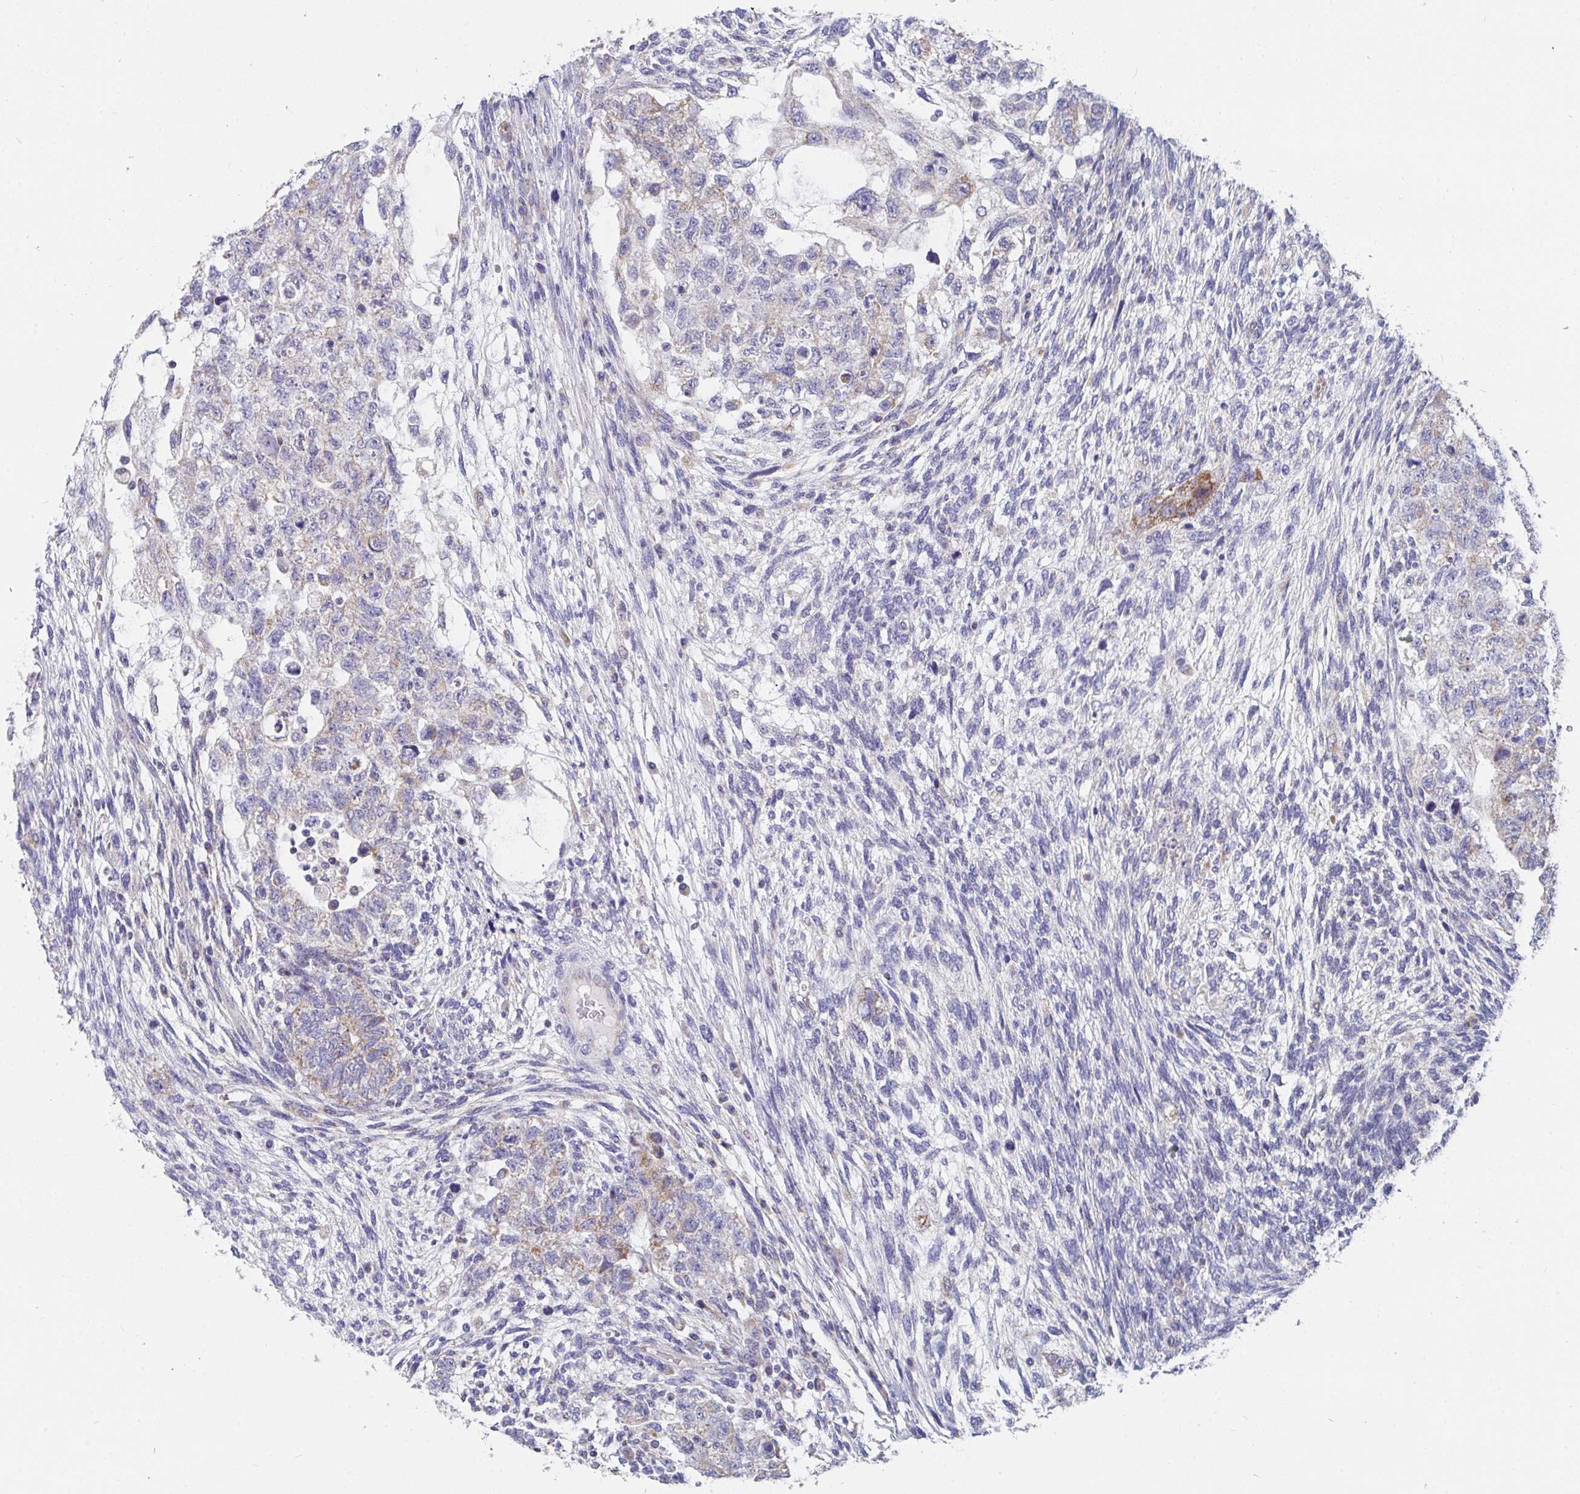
{"staining": {"intensity": "weak", "quantity": "<25%", "location": "cytoplasmic/membranous"}, "tissue": "testis cancer", "cell_type": "Tumor cells", "image_type": "cancer", "snomed": [{"axis": "morphology", "description": "Normal tissue, NOS"}, {"axis": "morphology", "description": "Carcinoma, Embryonal, NOS"}, {"axis": "topography", "description": "Testis"}], "caption": "This micrograph is of testis embryonal carcinoma stained with IHC to label a protein in brown with the nuclei are counter-stained blue. There is no expression in tumor cells.", "gene": "PC", "patient": {"sex": "male", "age": 36}}